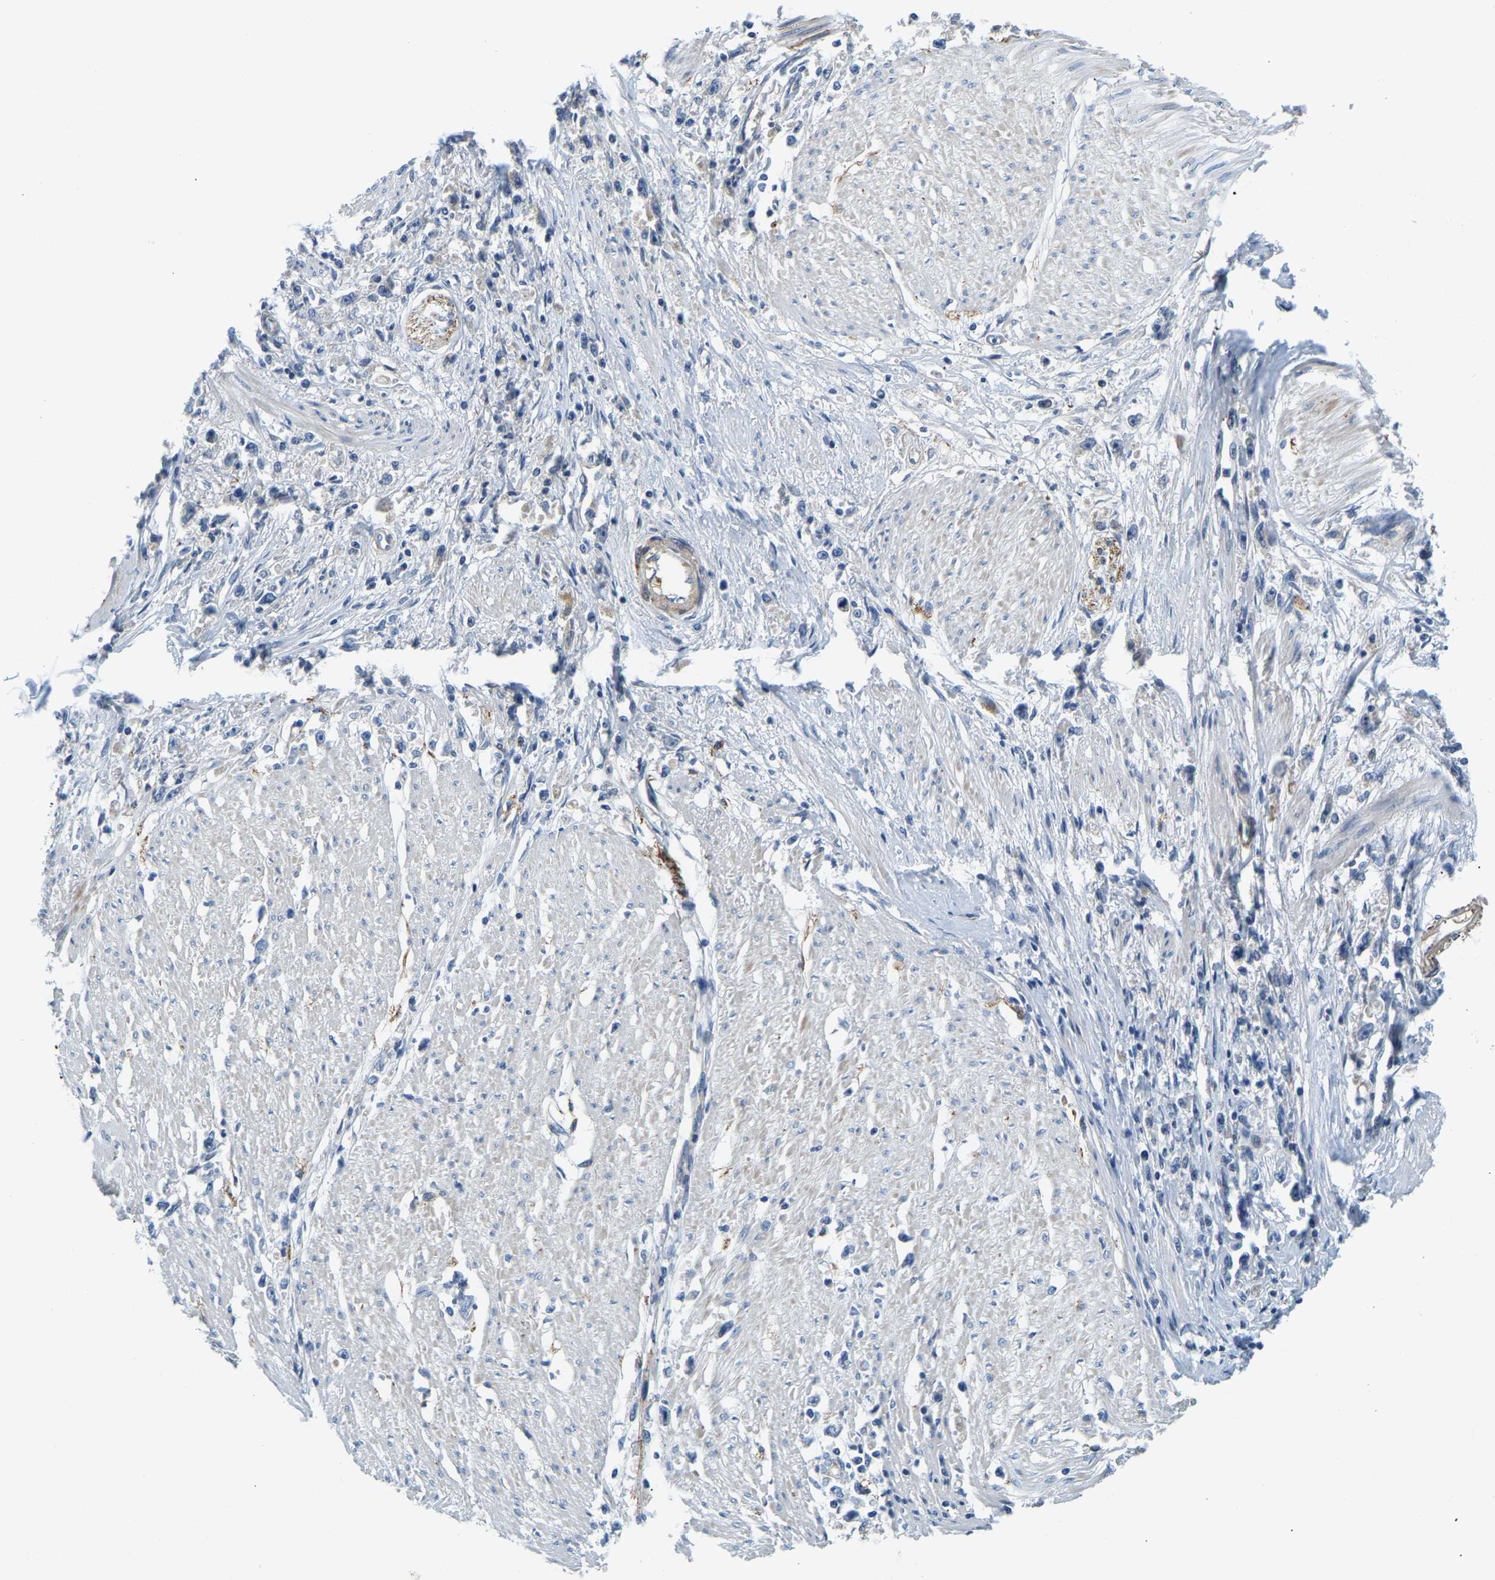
{"staining": {"intensity": "negative", "quantity": "none", "location": "none"}, "tissue": "stomach cancer", "cell_type": "Tumor cells", "image_type": "cancer", "snomed": [{"axis": "morphology", "description": "Adenocarcinoma, NOS"}, {"axis": "topography", "description": "Stomach"}], "caption": "DAB (3,3'-diaminobenzidine) immunohistochemical staining of human stomach cancer (adenocarcinoma) demonstrates no significant staining in tumor cells.", "gene": "LIAS", "patient": {"sex": "female", "age": 59}}